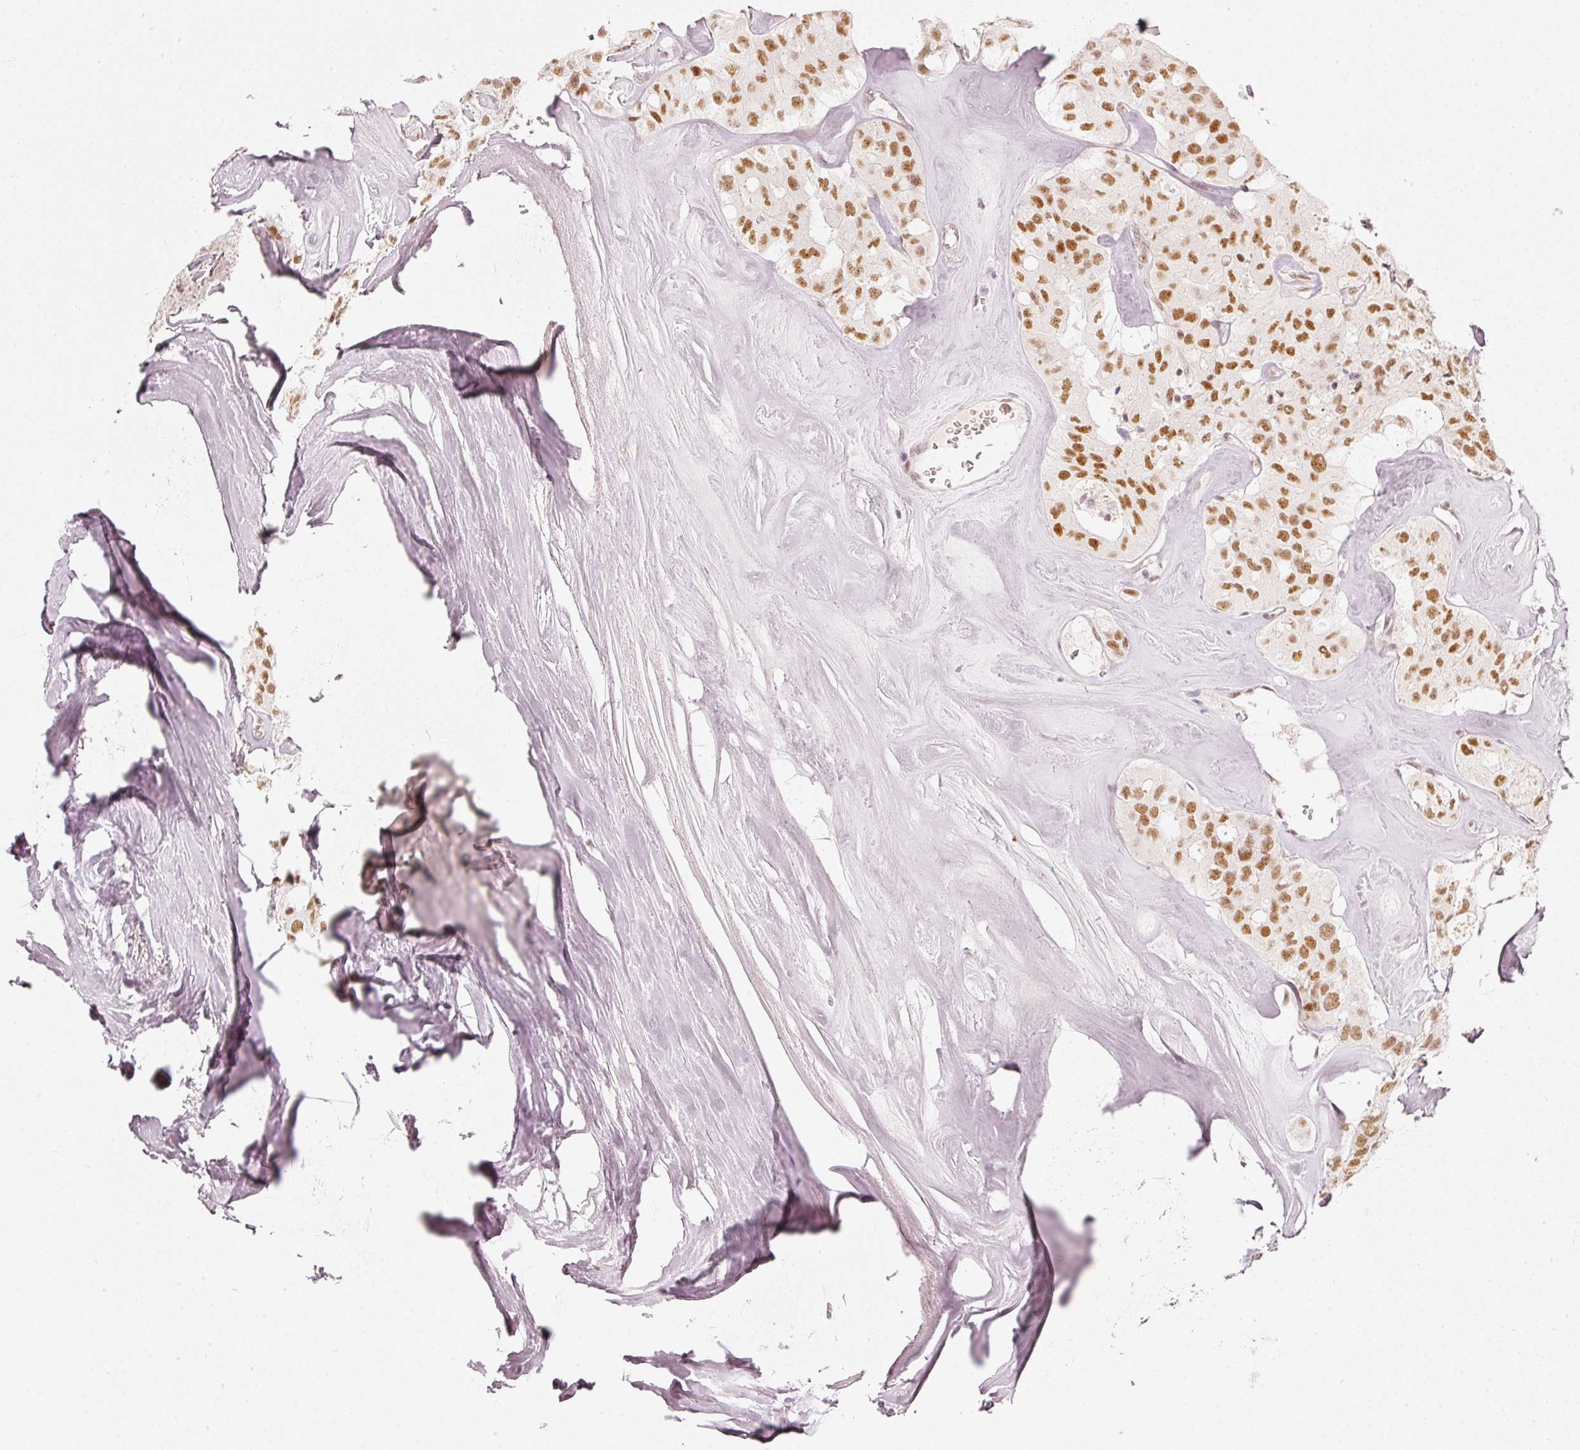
{"staining": {"intensity": "moderate", "quantity": ">75%", "location": "nuclear"}, "tissue": "thyroid cancer", "cell_type": "Tumor cells", "image_type": "cancer", "snomed": [{"axis": "morphology", "description": "Follicular adenoma carcinoma, NOS"}, {"axis": "topography", "description": "Thyroid gland"}], "caption": "Thyroid cancer was stained to show a protein in brown. There is medium levels of moderate nuclear expression in about >75% of tumor cells.", "gene": "PPP1R10", "patient": {"sex": "male", "age": 75}}